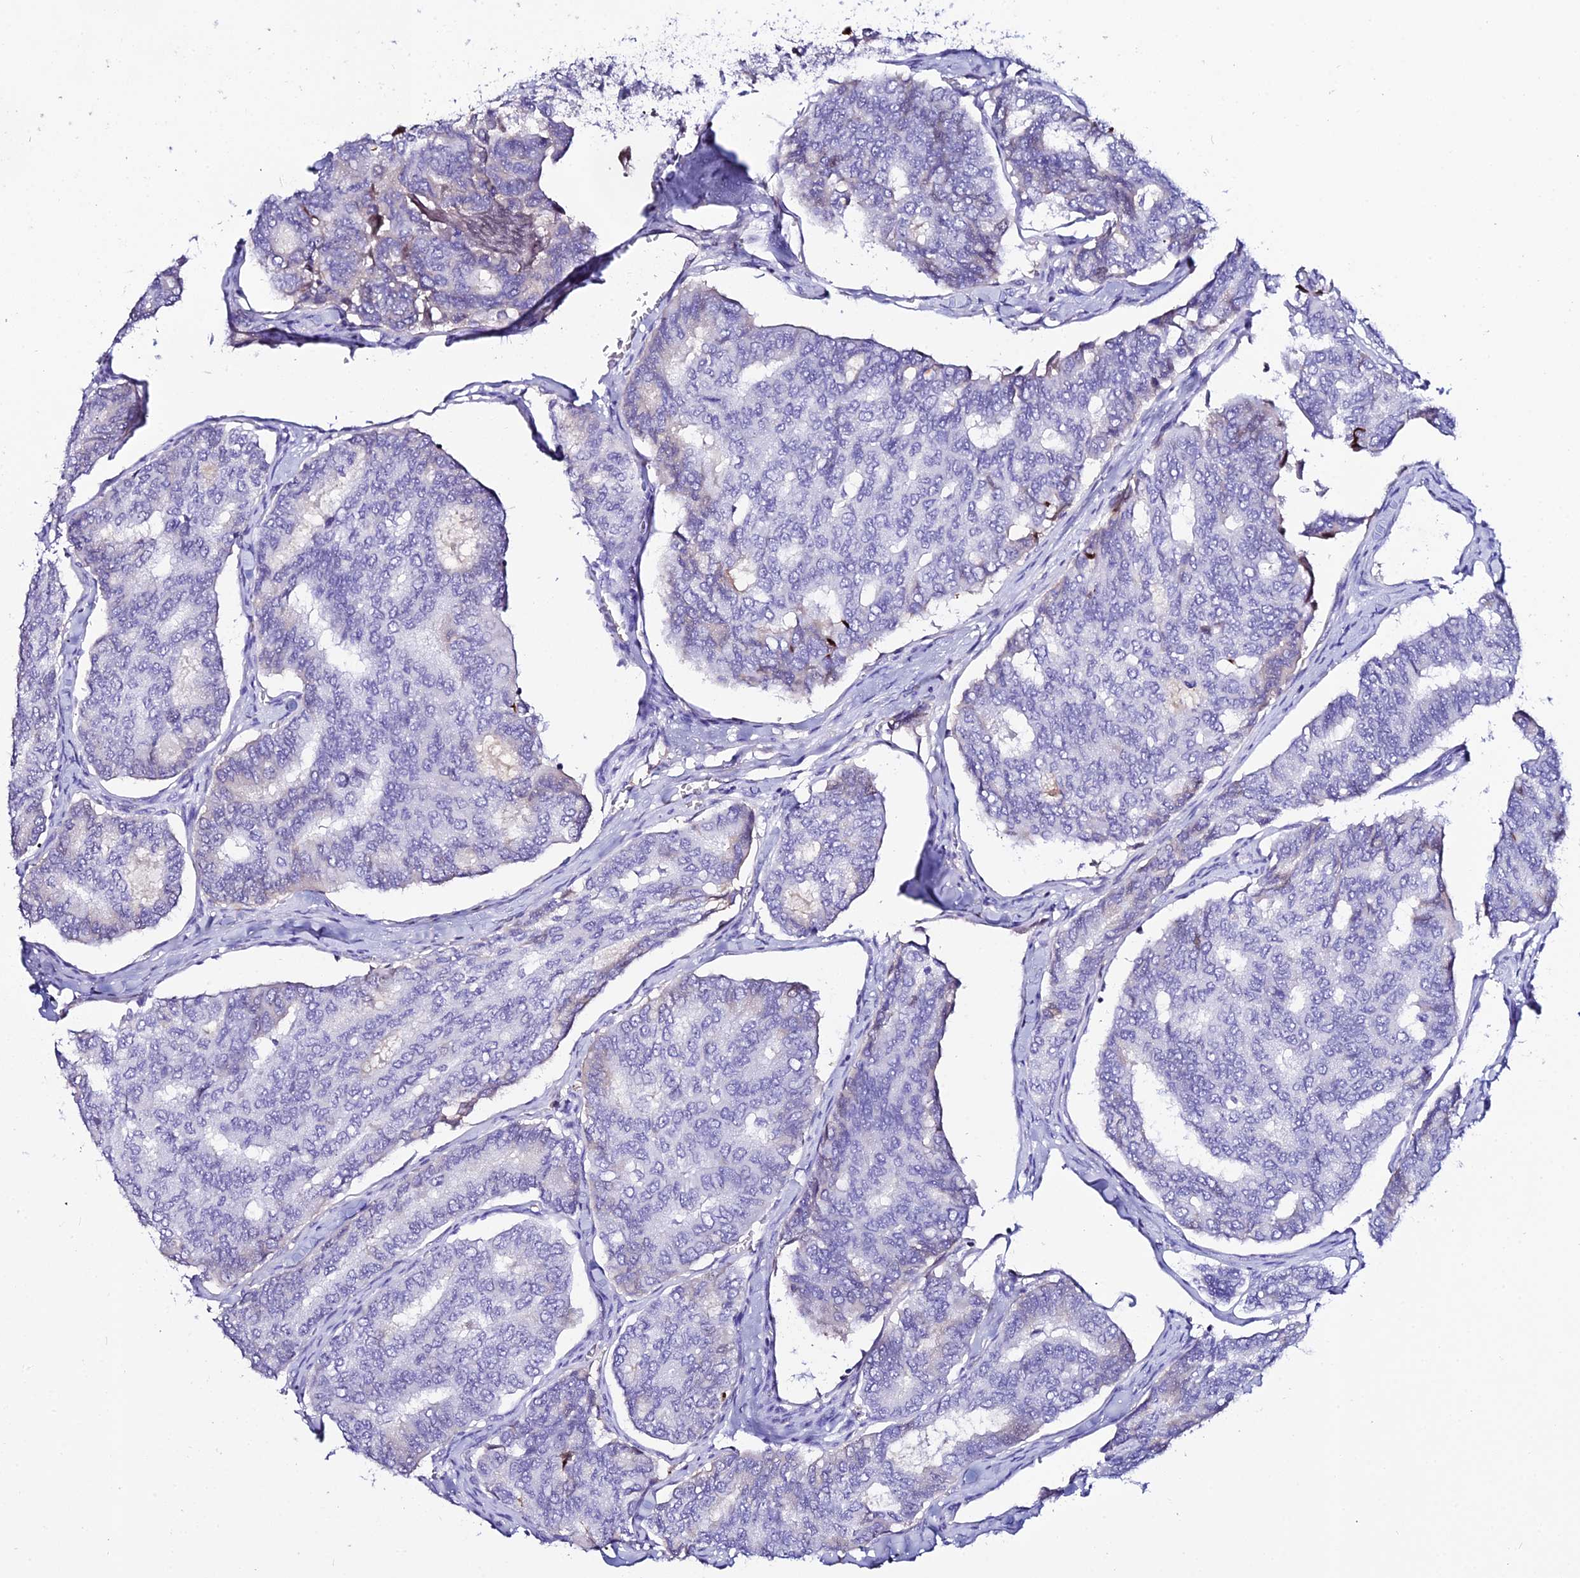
{"staining": {"intensity": "negative", "quantity": "none", "location": "none"}, "tissue": "thyroid cancer", "cell_type": "Tumor cells", "image_type": "cancer", "snomed": [{"axis": "morphology", "description": "Papillary adenocarcinoma, NOS"}, {"axis": "topography", "description": "Thyroid gland"}], "caption": "Immunohistochemical staining of human thyroid cancer (papillary adenocarcinoma) reveals no significant positivity in tumor cells.", "gene": "DEFB132", "patient": {"sex": "female", "age": 35}}